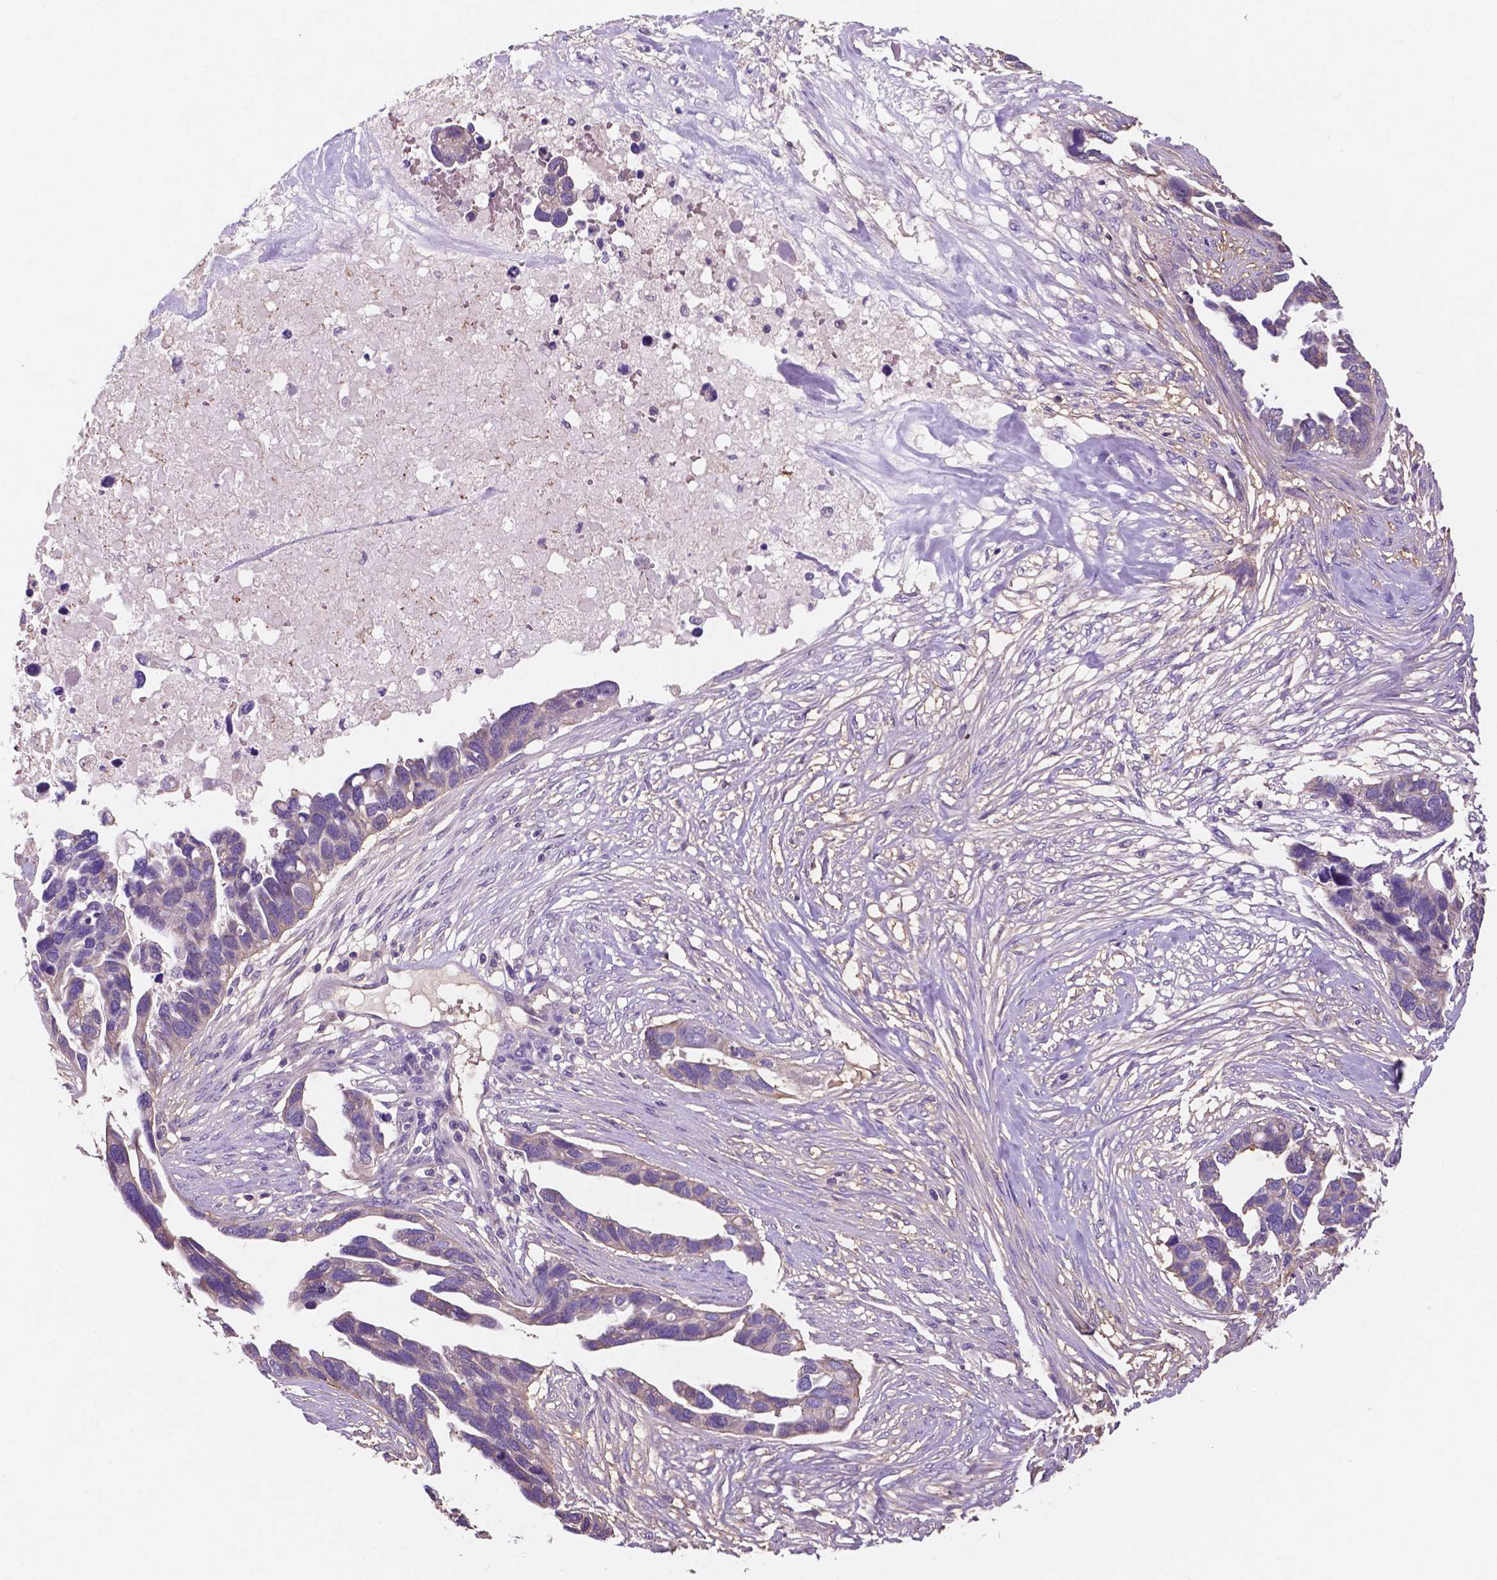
{"staining": {"intensity": "negative", "quantity": "none", "location": "none"}, "tissue": "ovarian cancer", "cell_type": "Tumor cells", "image_type": "cancer", "snomed": [{"axis": "morphology", "description": "Cystadenocarcinoma, serous, NOS"}, {"axis": "topography", "description": "Ovary"}], "caption": "High magnification brightfield microscopy of serous cystadenocarcinoma (ovarian) stained with DAB (brown) and counterstained with hematoxylin (blue): tumor cells show no significant staining.", "gene": "MKRN2OS", "patient": {"sex": "female", "age": 54}}